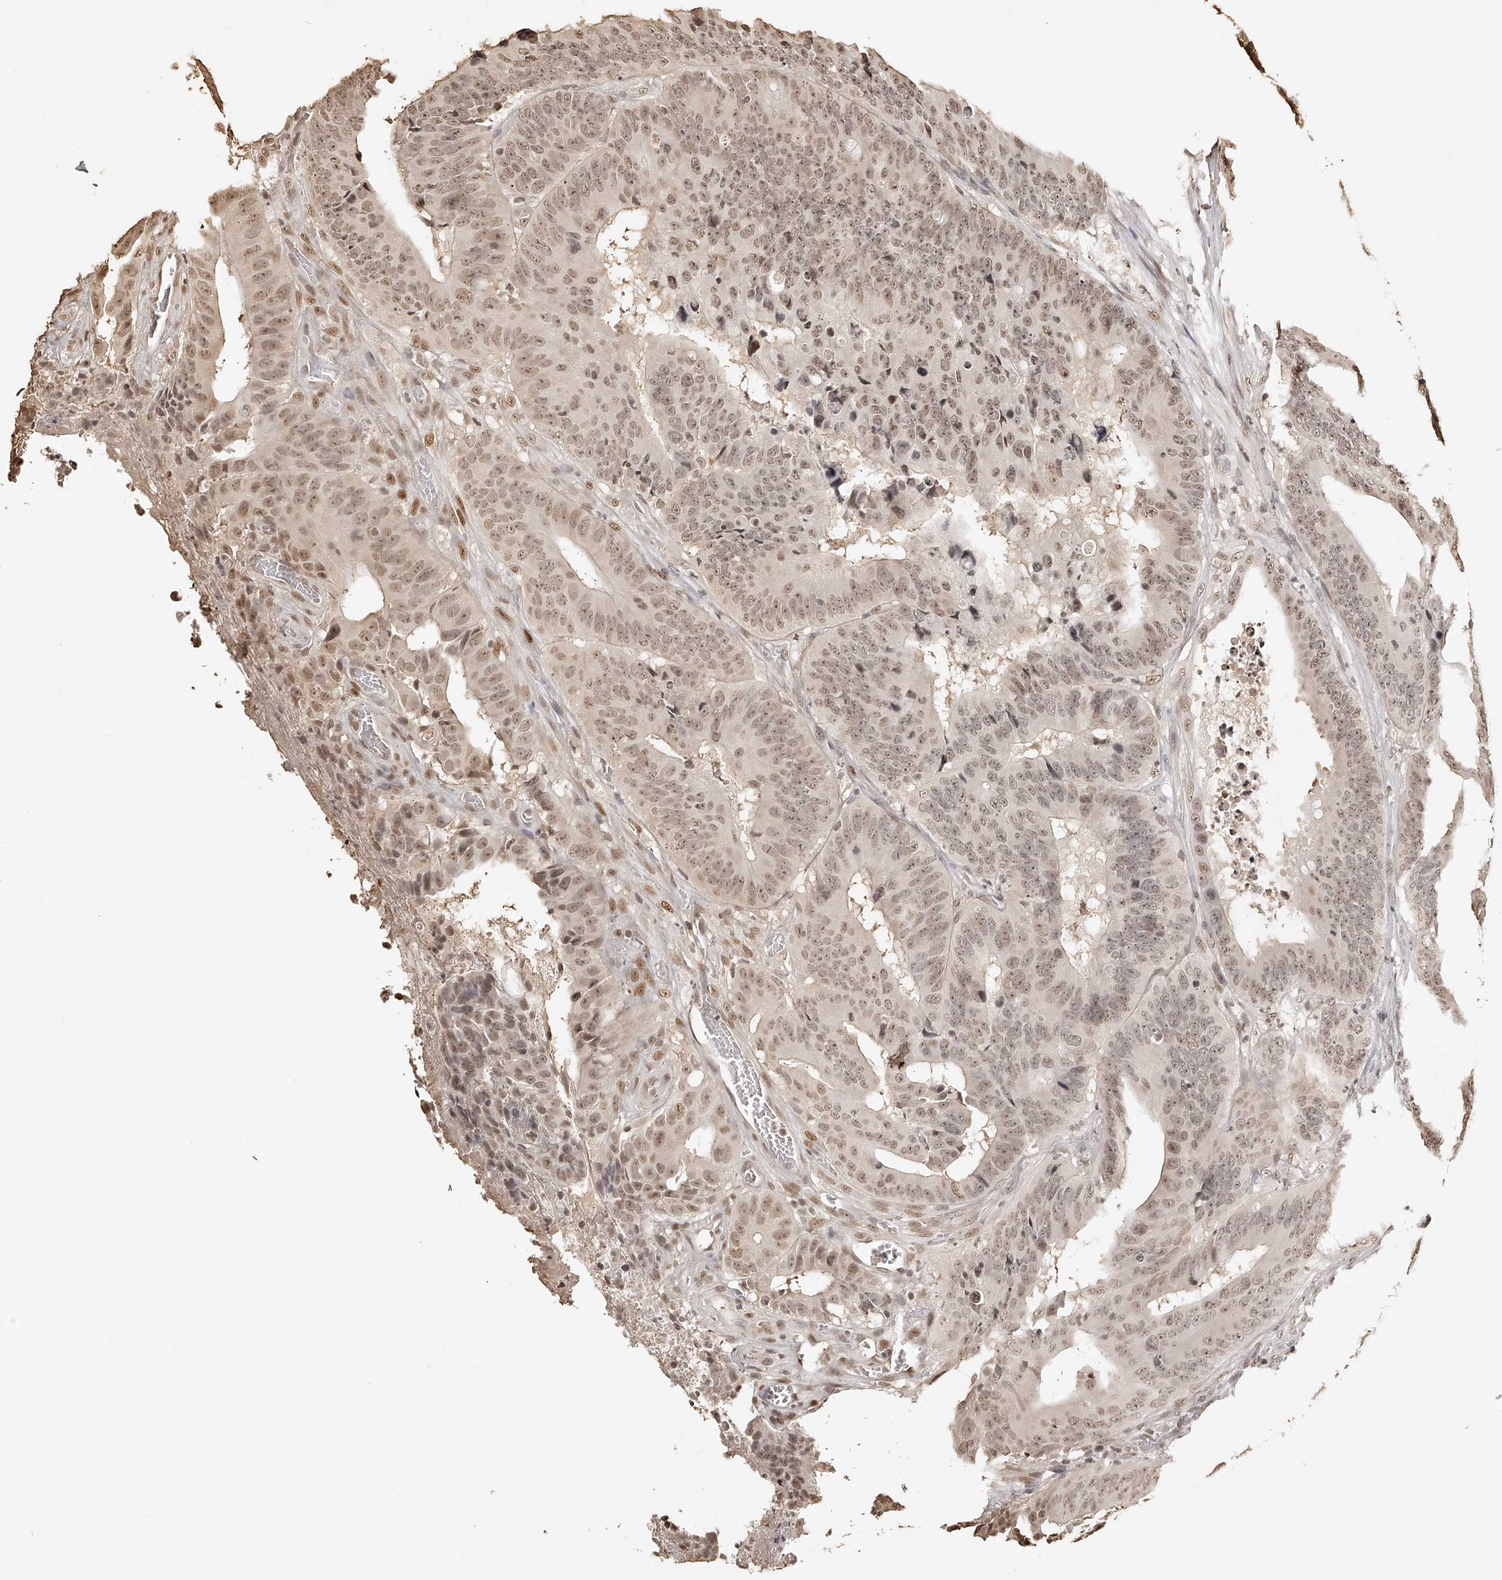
{"staining": {"intensity": "weak", "quantity": ">75%", "location": "nuclear"}, "tissue": "colorectal cancer", "cell_type": "Tumor cells", "image_type": "cancer", "snomed": [{"axis": "morphology", "description": "Adenocarcinoma, NOS"}, {"axis": "topography", "description": "Colon"}], "caption": "A brown stain shows weak nuclear positivity of a protein in colorectal cancer (adenocarcinoma) tumor cells. (IHC, brightfield microscopy, high magnification).", "gene": "ZNF503", "patient": {"sex": "male", "age": 83}}